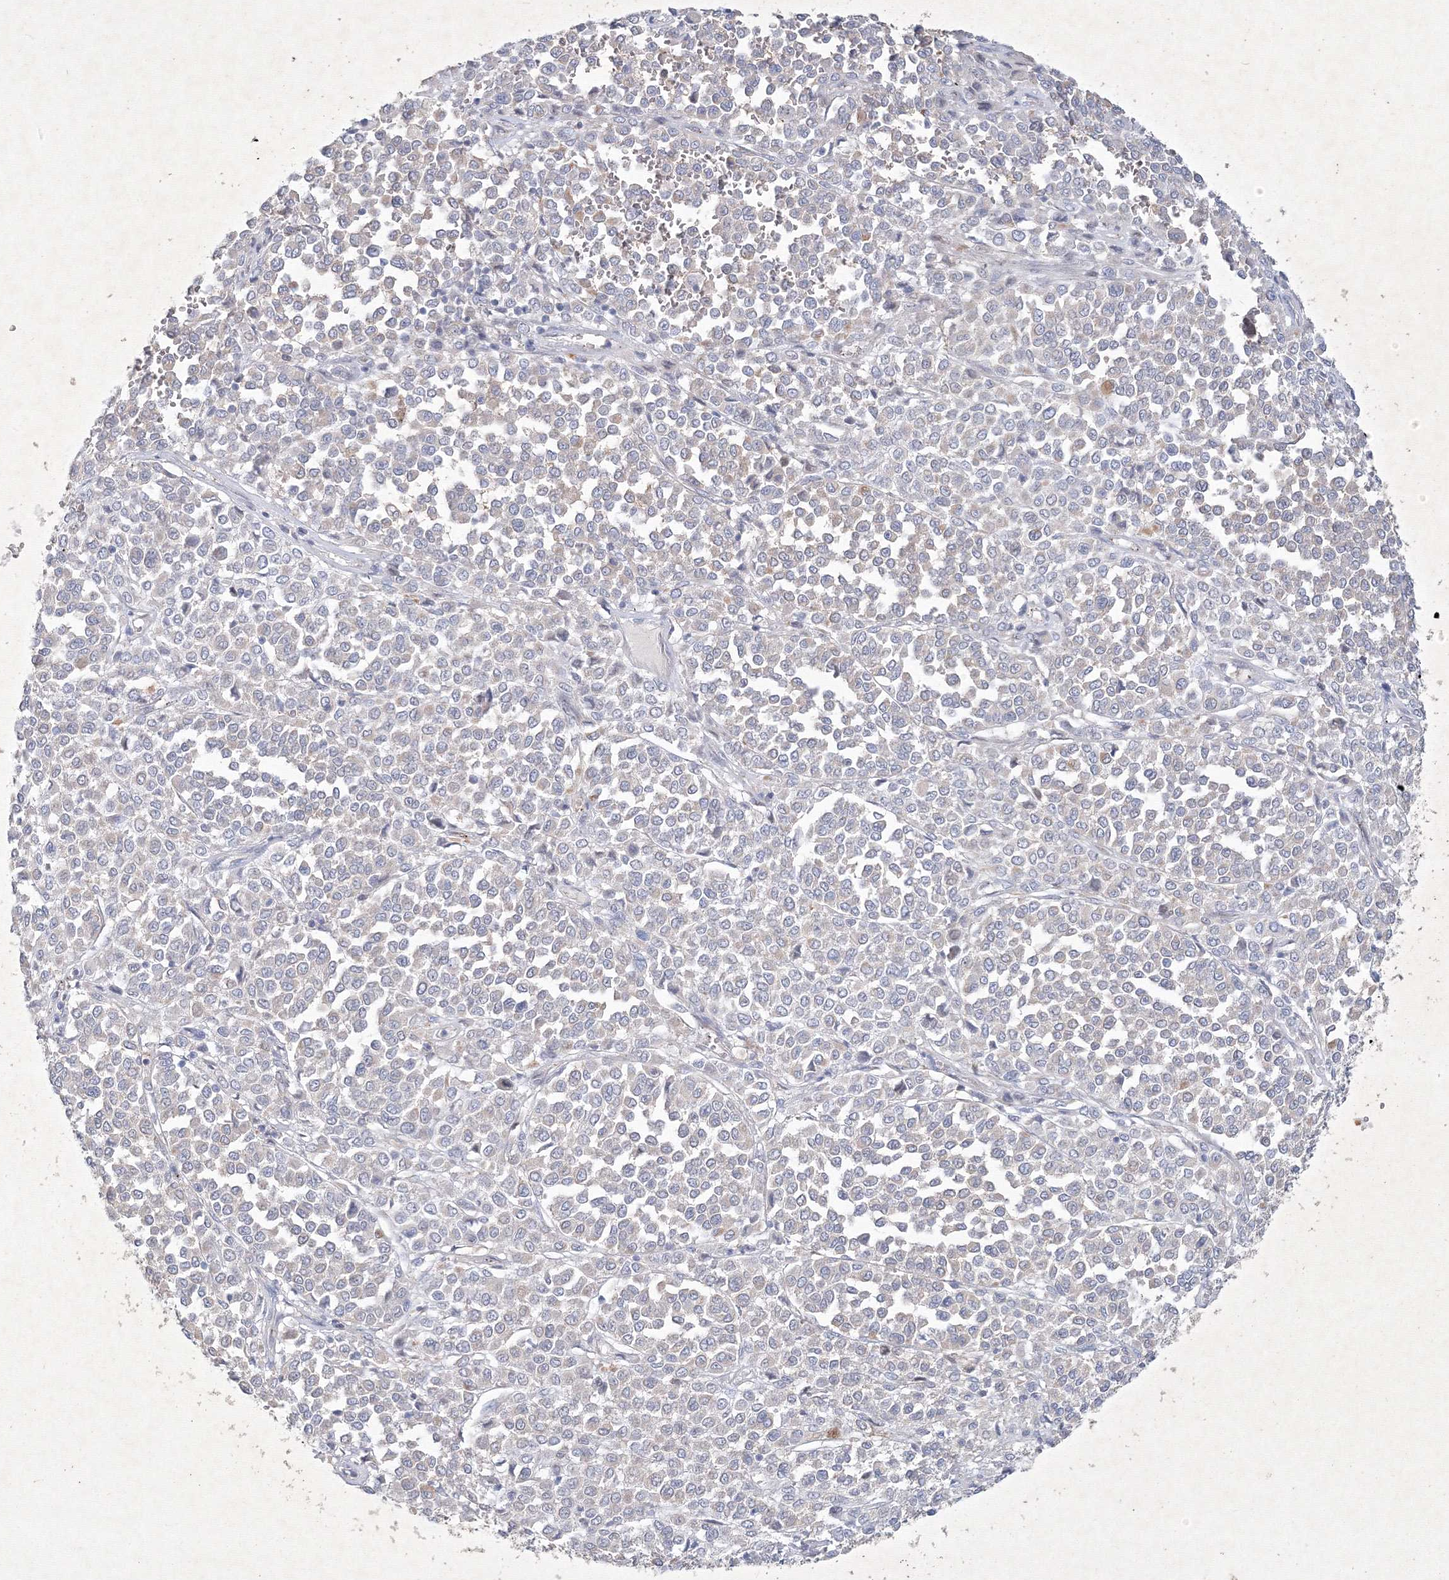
{"staining": {"intensity": "negative", "quantity": "none", "location": "none"}, "tissue": "melanoma", "cell_type": "Tumor cells", "image_type": "cancer", "snomed": [{"axis": "morphology", "description": "Malignant melanoma, Metastatic site"}, {"axis": "topography", "description": "Pancreas"}], "caption": "An immunohistochemistry (IHC) image of malignant melanoma (metastatic site) is shown. There is no staining in tumor cells of malignant melanoma (metastatic site).", "gene": "CXXC4", "patient": {"sex": "female", "age": 30}}